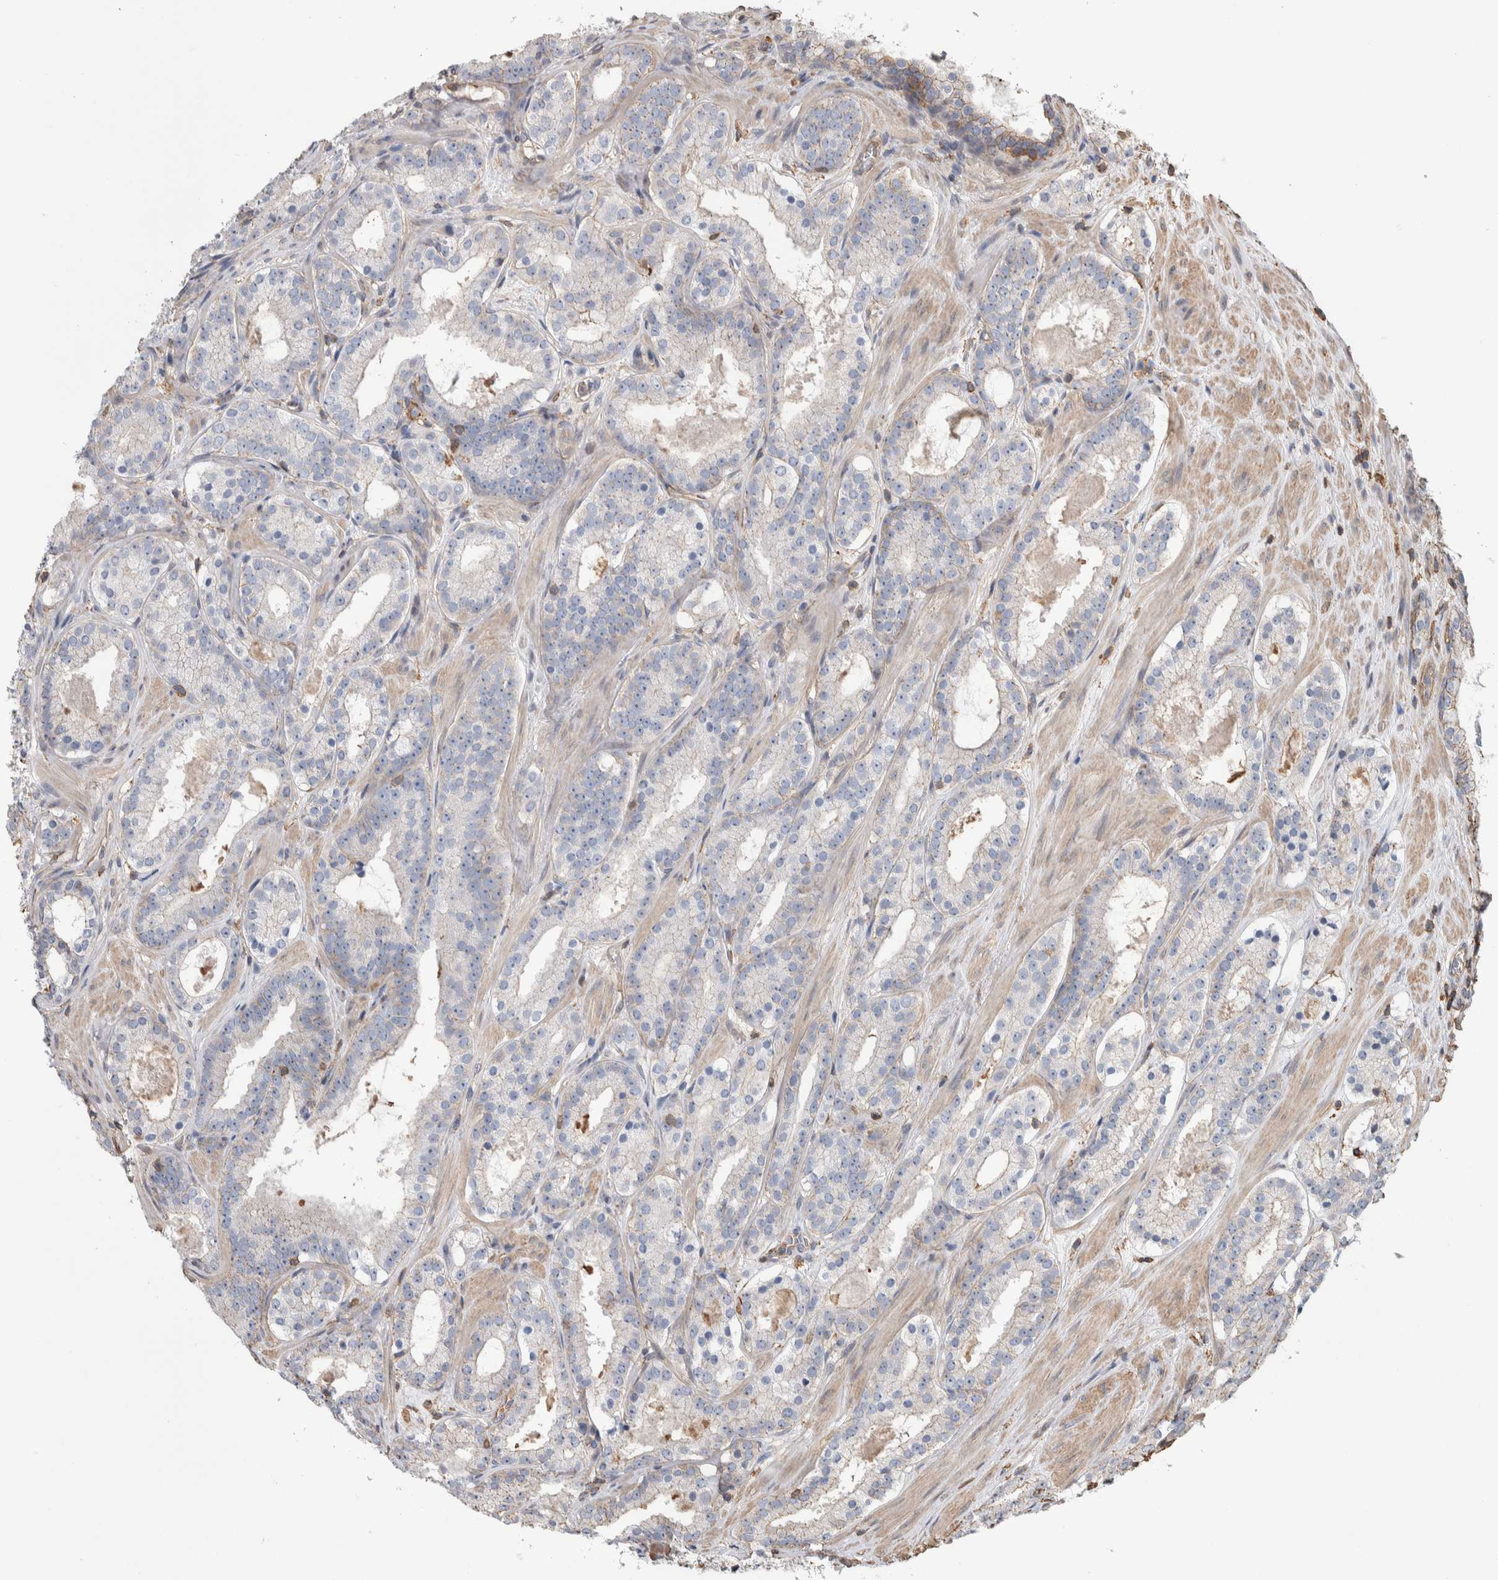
{"staining": {"intensity": "negative", "quantity": "none", "location": "none"}, "tissue": "prostate cancer", "cell_type": "Tumor cells", "image_type": "cancer", "snomed": [{"axis": "morphology", "description": "Adenocarcinoma, Low grade"}, {"axis": "topography", "description": "Prostate"}], "caption": "The immunohistochemistry (IHC) micrograph has no significant expression in tumor cells of prostate low-grade adenocarcinoma tissue.", "gene": "ENPP2", "patient": {"sex": "male", "age": 69}}